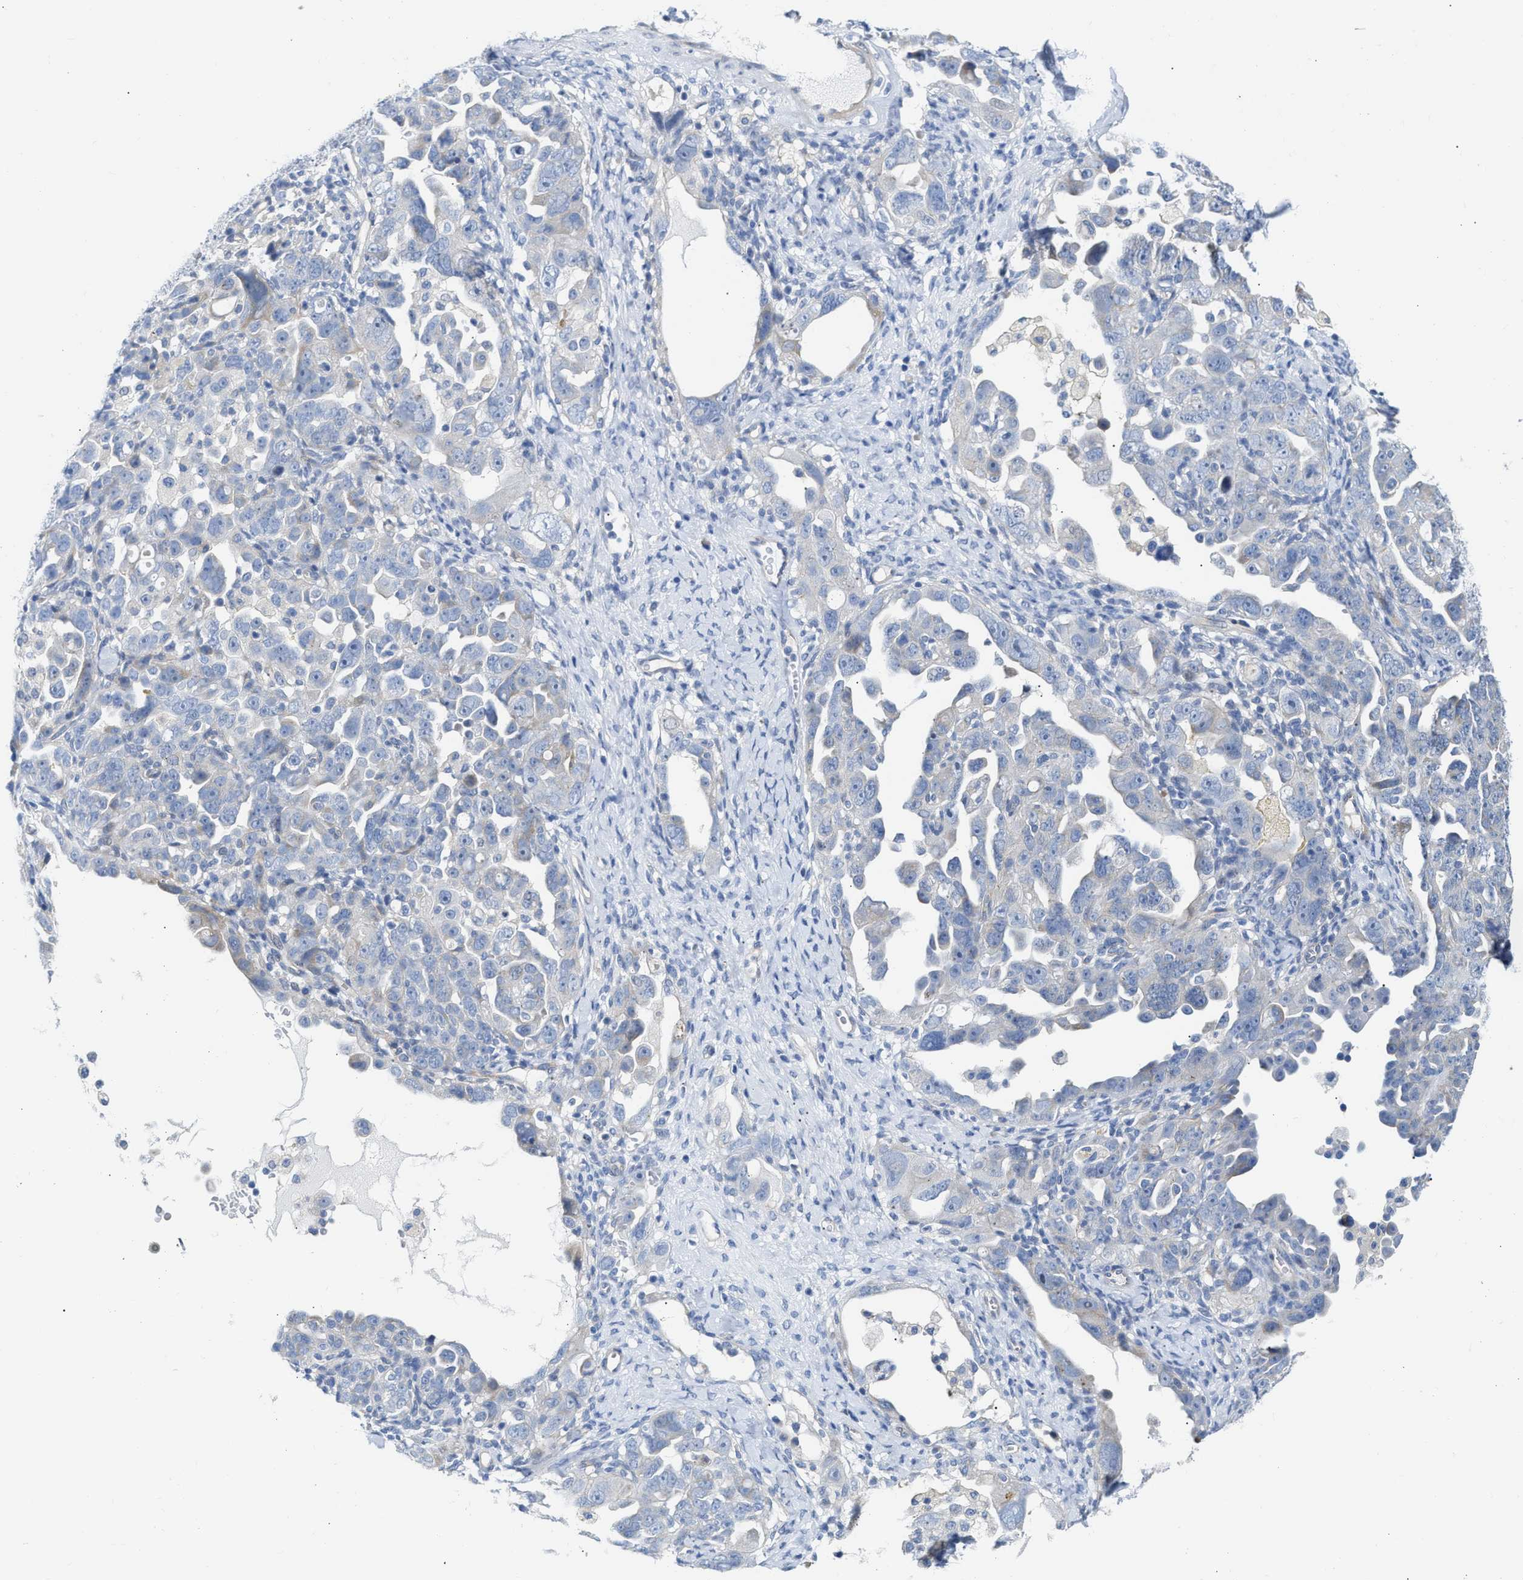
{"staining": {"intensity": "moderate", "quantity": "<25%", "location": "cytoplasmic/membranous"}, "tissue": "ovarian cancer", "cell_type": "Tumor cells", "image_type": "cancer", "snomed": [{"axis": "morphology", "description": "Cystadenocarcinoma, serous, NOS"}, {"axis": "topography", "description": "Ovary"}], "caption": "Human ovarian cancer (serous cystadenocarcinoma) stained with a brown dye displays moderate cytoplasmic/membranous positive staining in about <25% of tumor cells.", "gene": "FHL1", "patient": {"sex": "female", "age": 66}}